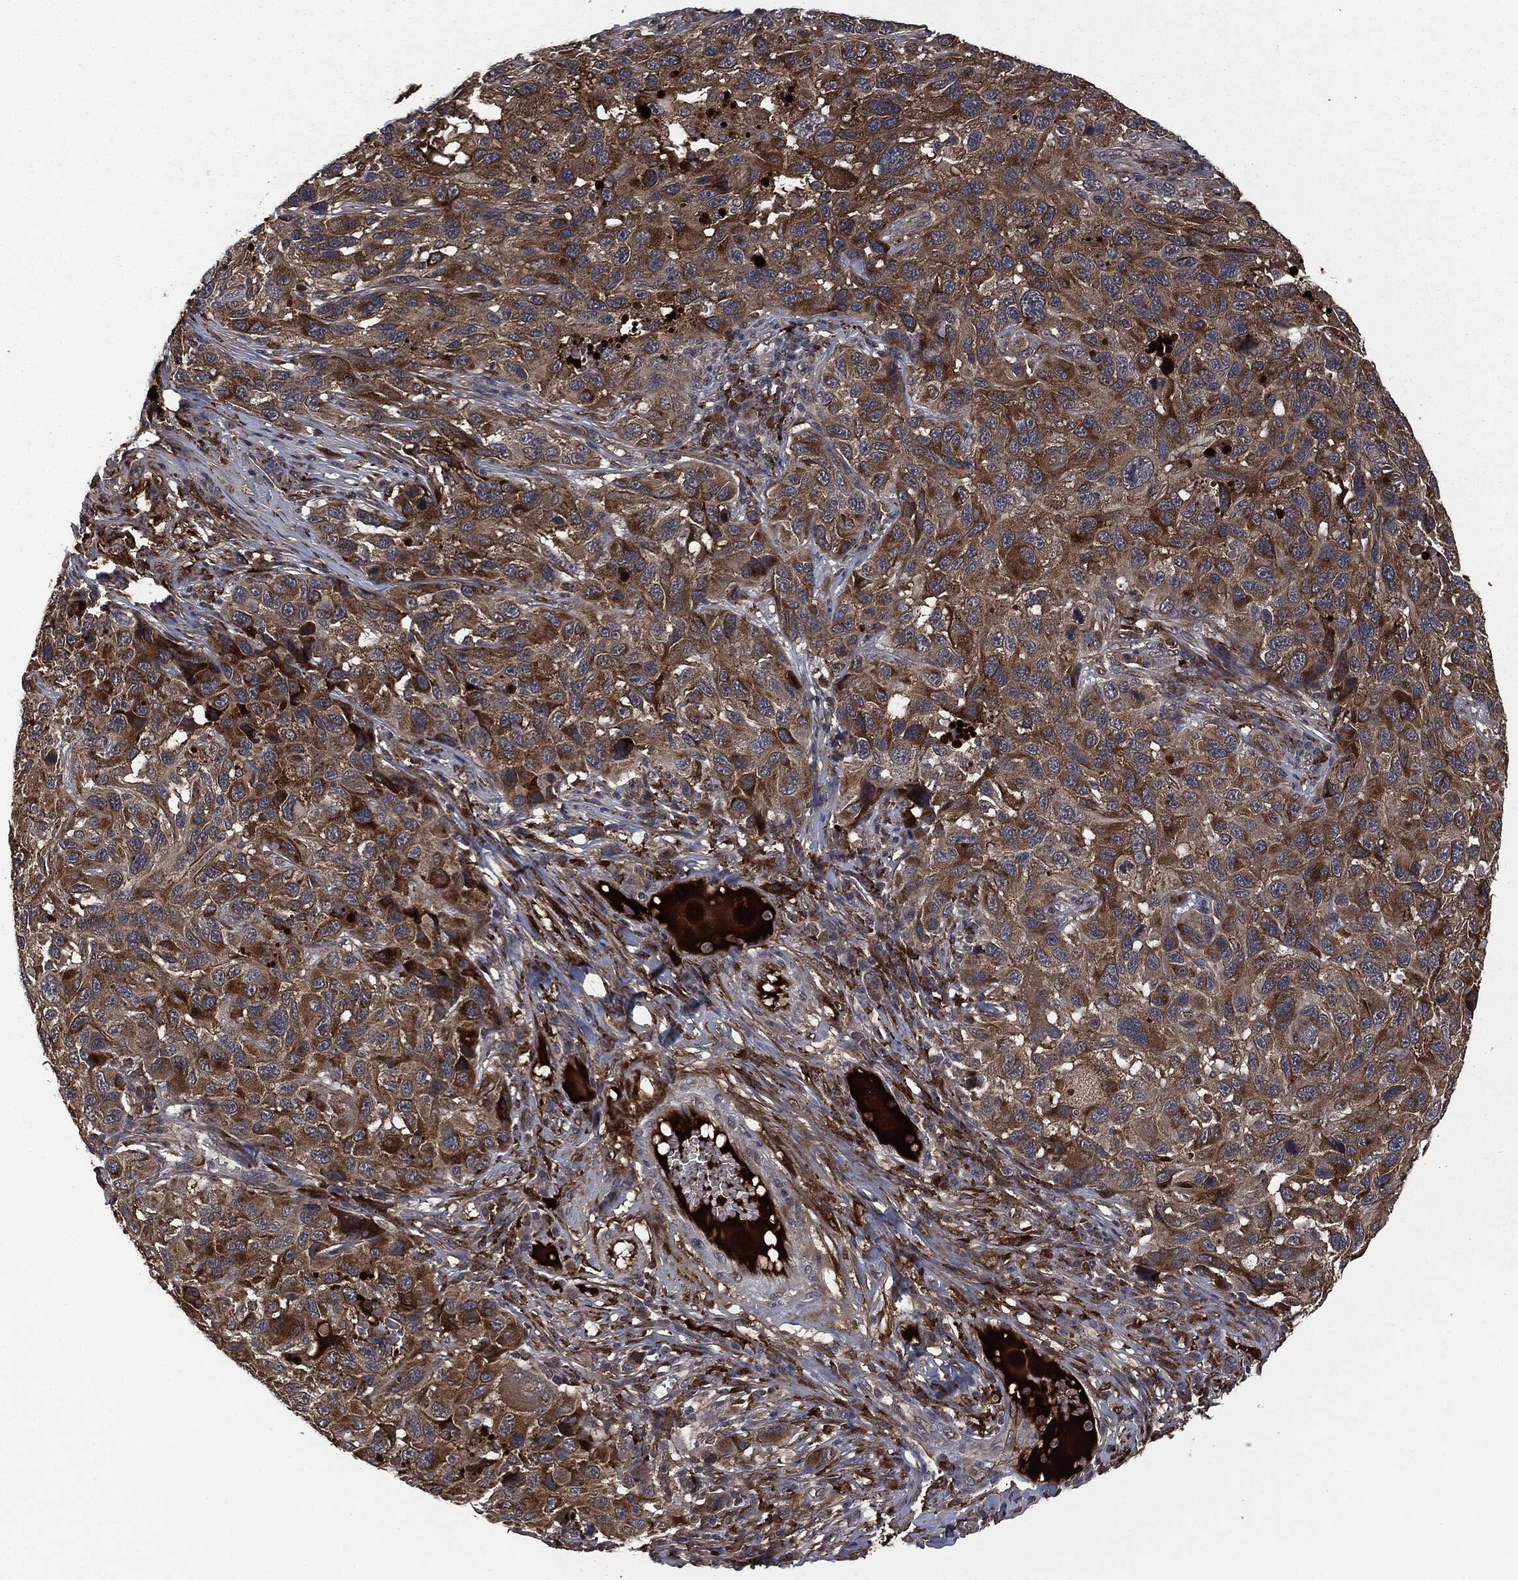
{"staining": {"intensity": "moderate", "quantity": ">75%", "location": "cytoplasmic/membranous"}, "tissue": "melanoma", "cell_type": "Tumor cells", "image_type": "cancer", "snomed": [{"axis": "morphology", "description": "Malignant melanoma, NOS"}, {"axis": "topography", "description": "Skin"}], "caption": "Immunohistochemical staining of human malignant melanoma demonstrates medium levels of moderate cytoplasmic/membranous expression in about >75% of tumor cells.", "gene": "CRABP2", "patient": {"sex": "male", "age": 53}}